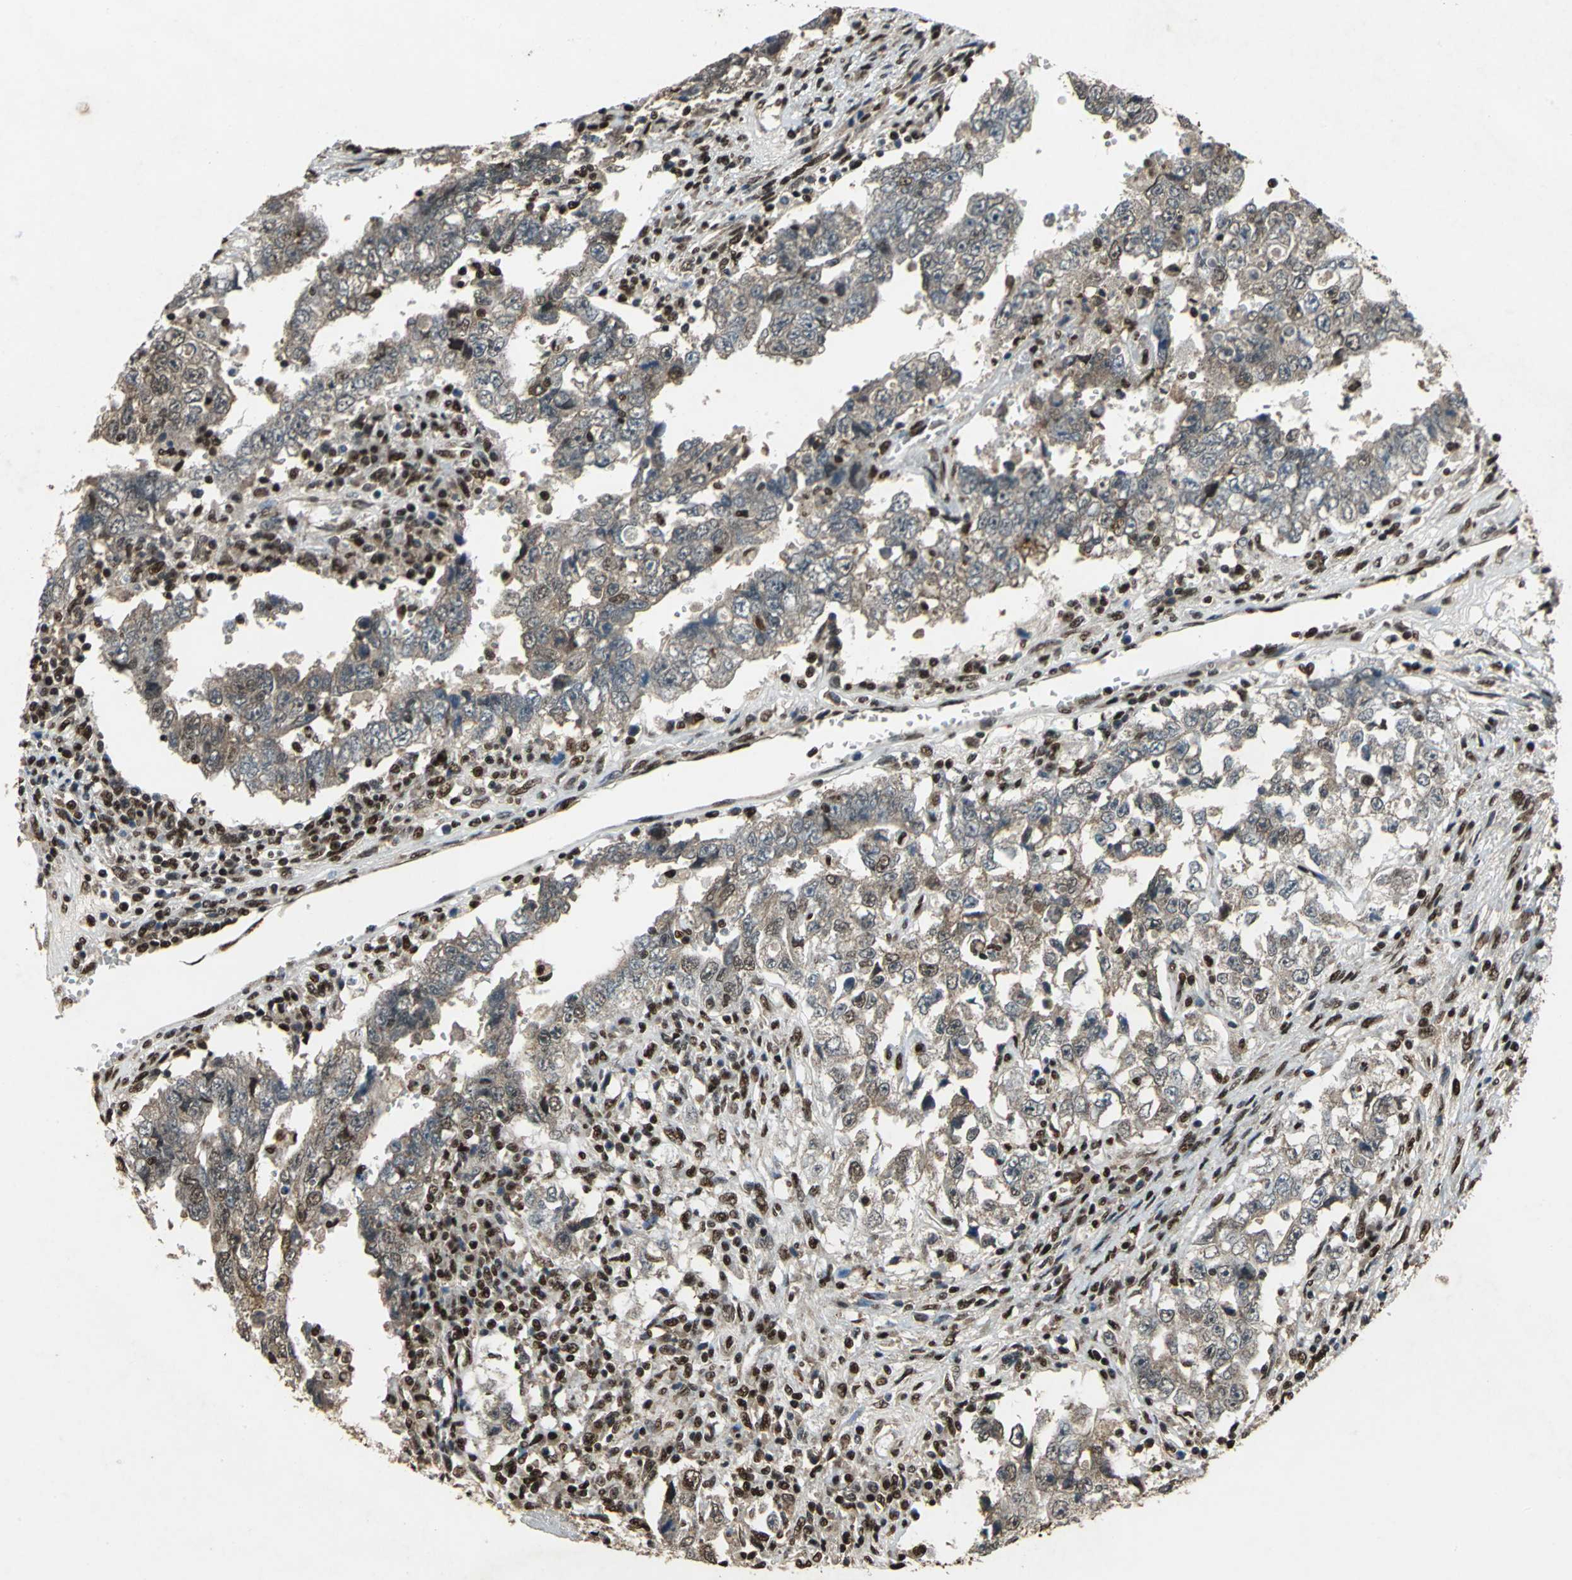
{"staining": {"intensity": "moderate", "quantity": "25%-75%", "location": "cytoplasmic/membranous,nuclear"}, "tissue": "testis cancer", "cell_type": "Tumor cells", "image_type": "cancer", "snomed": [{"axis": "morphology", "description": "Carcinoma, Embryonal, NOS"}, {"axis": "topography", "description": "Testis"}], "caption": "Tumor cells reveal medium levels of moderate cytoplasmic/membranous and nuclear positivity in about 25%-75% of cells in human embryonal carcinoma (testis).", "gene": "ANP32A", "patient": {"sex": "male", "age": 26}}